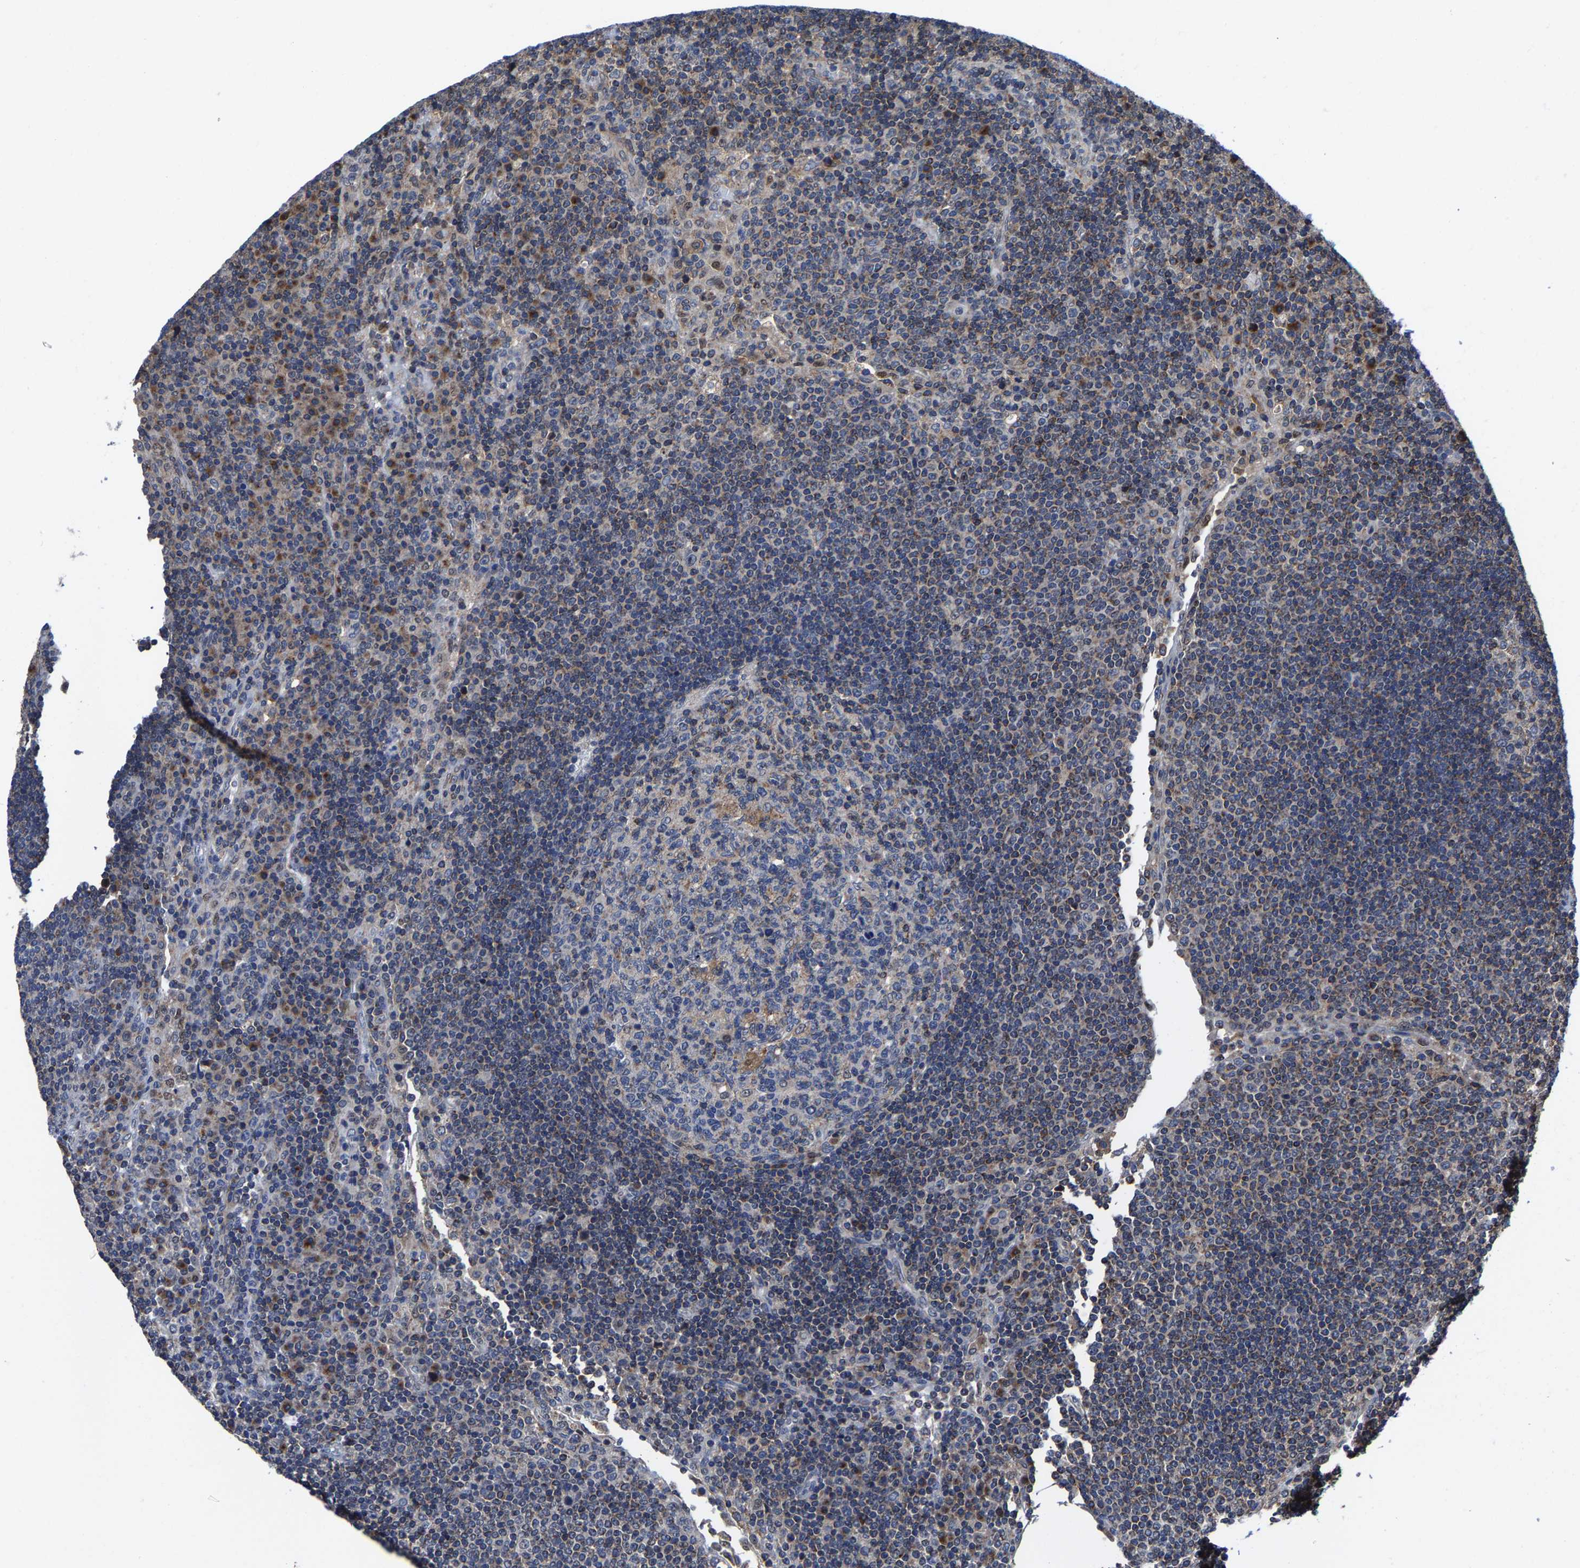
{"staining": {"intensity": "negative", "quantity": "none", "location": "none"}, "tissue": "lymph node", "cell_type": "Germinal center cells", "image_type": "normal", "snomed": [{"axis": "morphology", "description": "Normal tissue, NOS"}, {"axis": "topography", "description": "Lymph node"}], "caption": "High power microscopy micrograph of an immunohistochemistry image of benign lymph node, revealing no significant expression in germinal center cells.", "gene": "PFKFB3", "patient": {"sex": "female", "age": 53}}